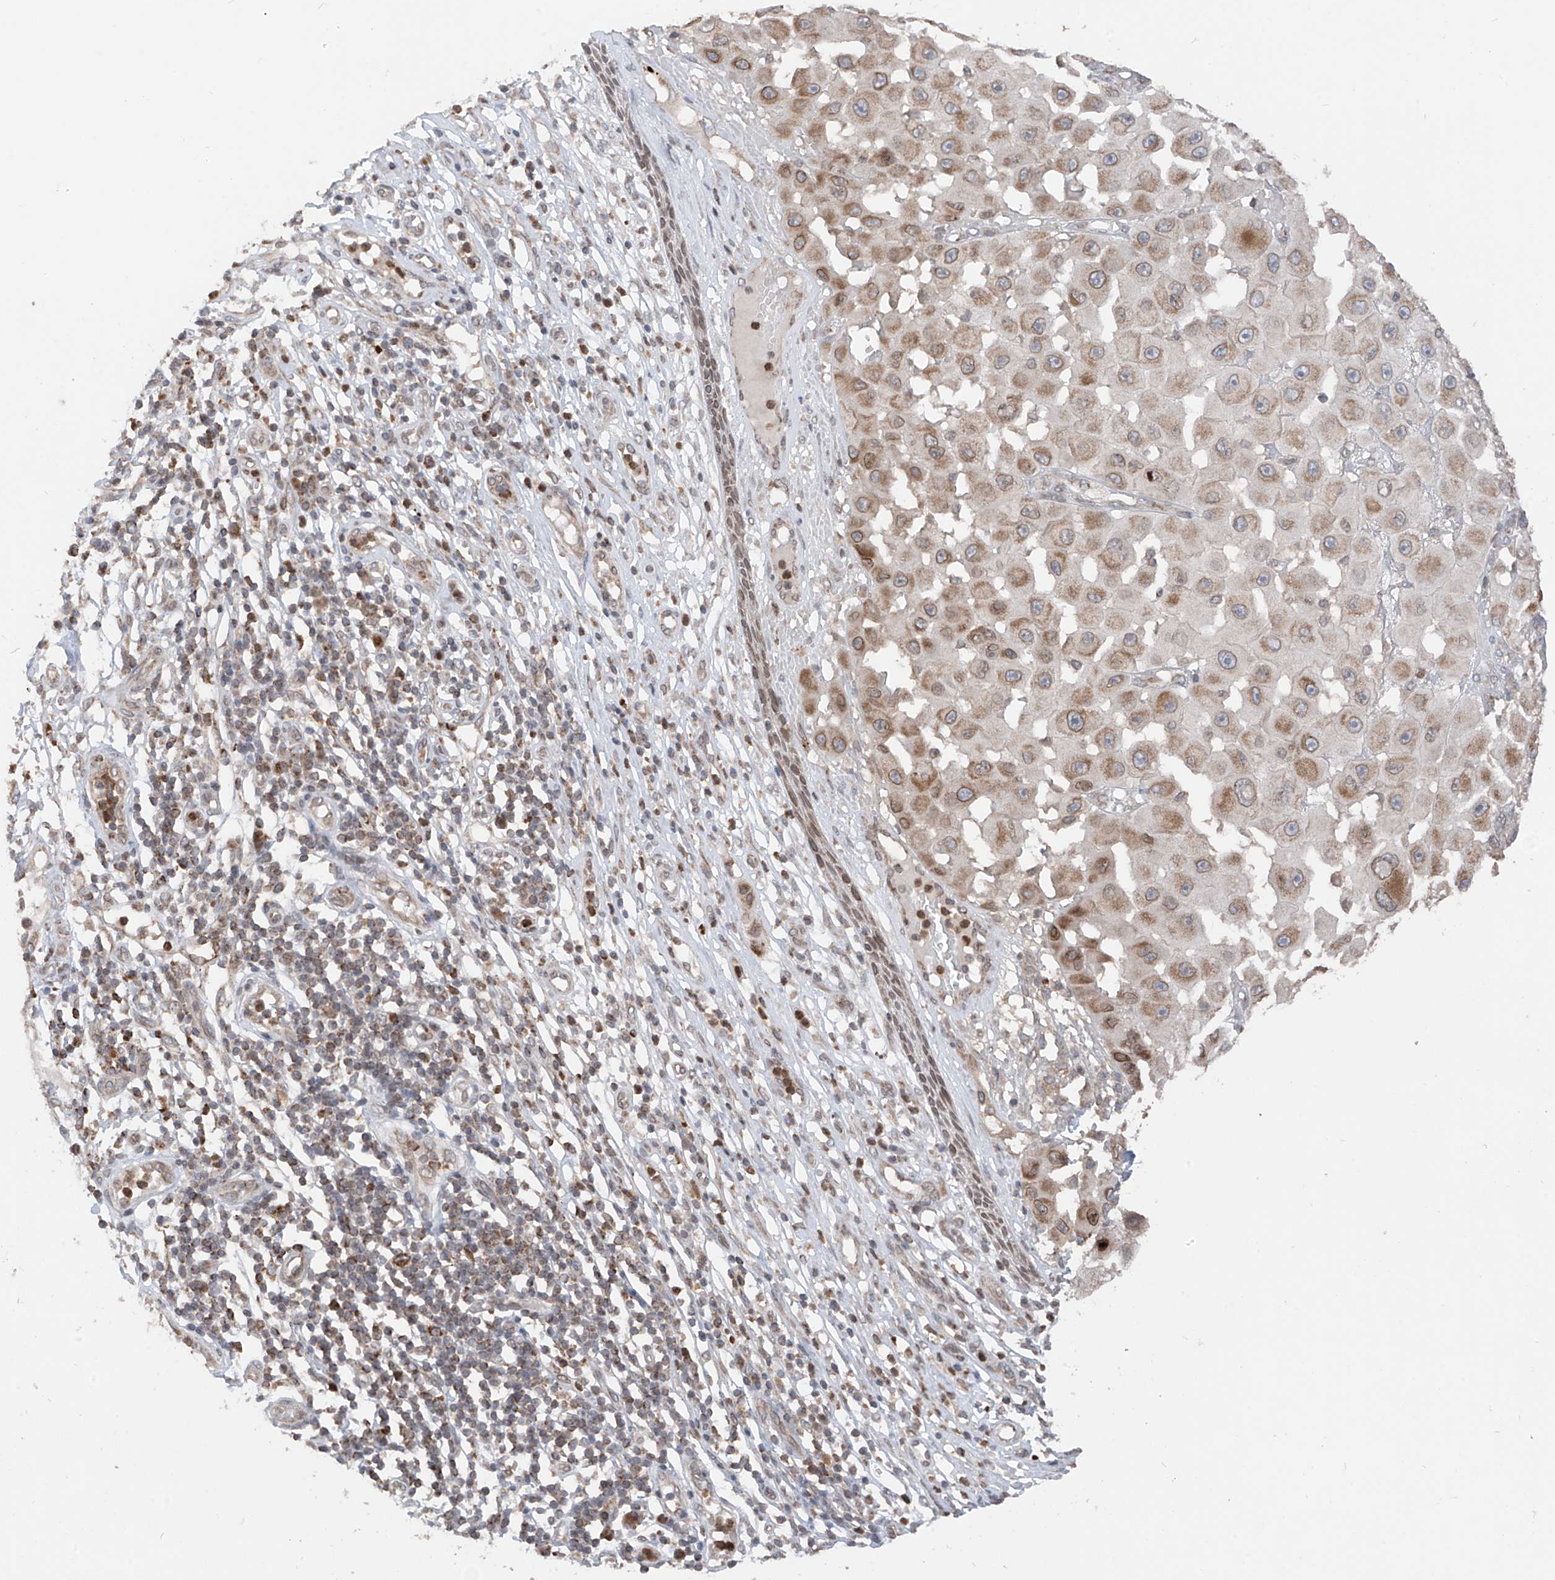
{"staining": {"intensity": "moderate", "quantity": "25%-75%", "location": "cytoplasmic/membranous"}, "tissue": "melanoma", "cell_type": "Tumor cells", "image_type": "cancer", "snomed": [{"axis": "morphology", "description": "Malignant melanoma, NOS"}, {"axis": "topography", "description": "Skin"}], "caption": "Protein staining reveals moderate cytoplasmic/membranous expression in about 25%-75% of tumor cells in malignant melanoma. Ihc stains the protein in brown and the nuclei are stained blue.", "gene": "AHCTF1", "patient": {"sex": "female", "age": 81}}